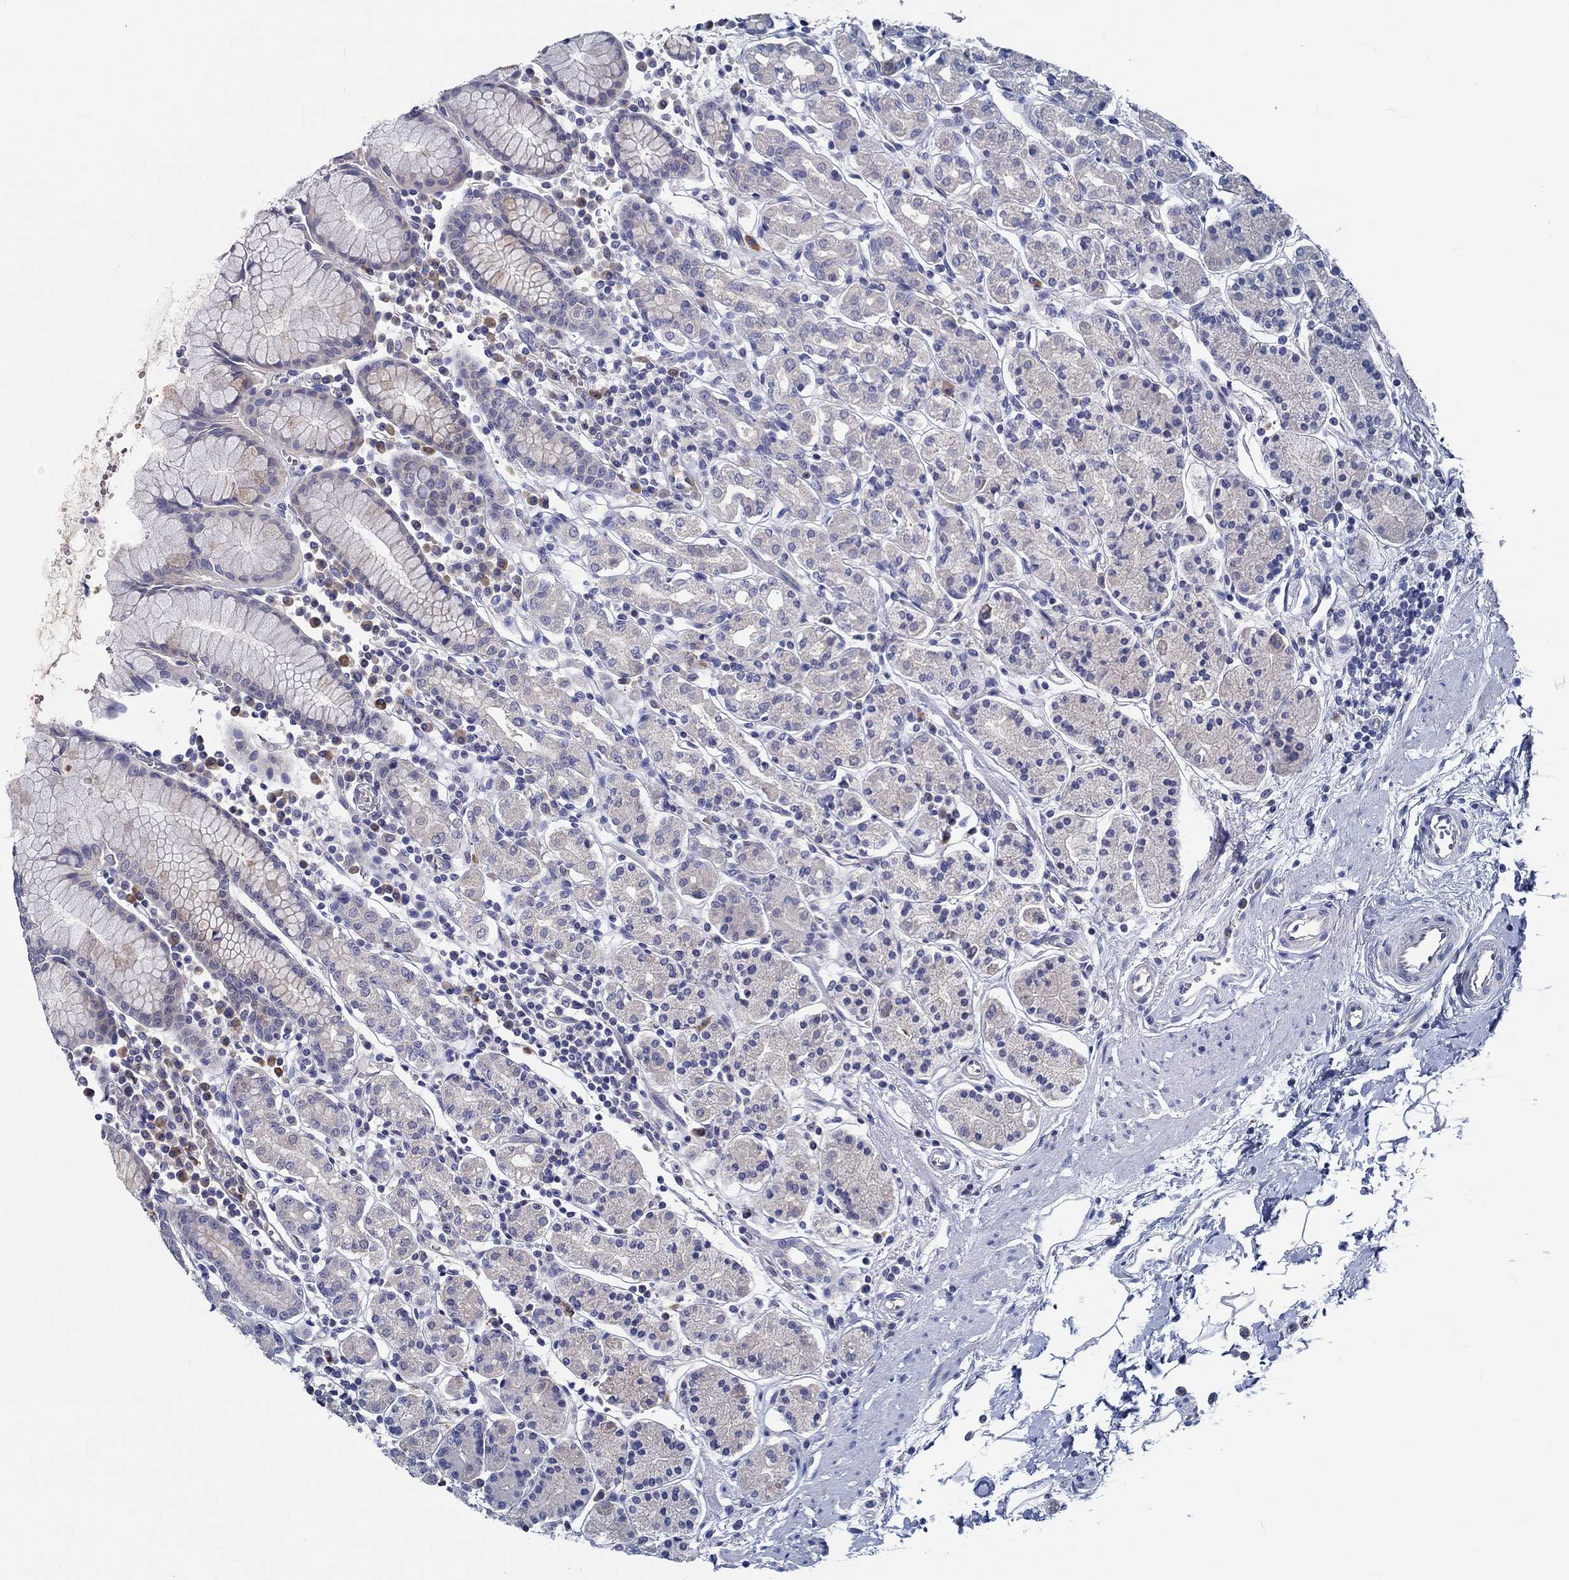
{"staining": {"intensity": "negative", "quantity": "none", "location": "none"}, "tissue": "stomach", "cell_type": "Glandular cells", "image_type": "normal", "snomed": [{"axis": "morphology", "description": "Normal tissue, NOS"}, {"axis": "topography", "description": "Stomach, upper"}, {"axis": "topography", "description": "Stomach"}], "caption": "High magnification brightfield microscopy of normal stomach stained with DAB (brown) and counterstained with hematoxylin (blue): glandular cells show no significant staining. Nuclei are stained in blue.", "gene": "ABCG4", "patient": {"sex": "male", "age": 62}}